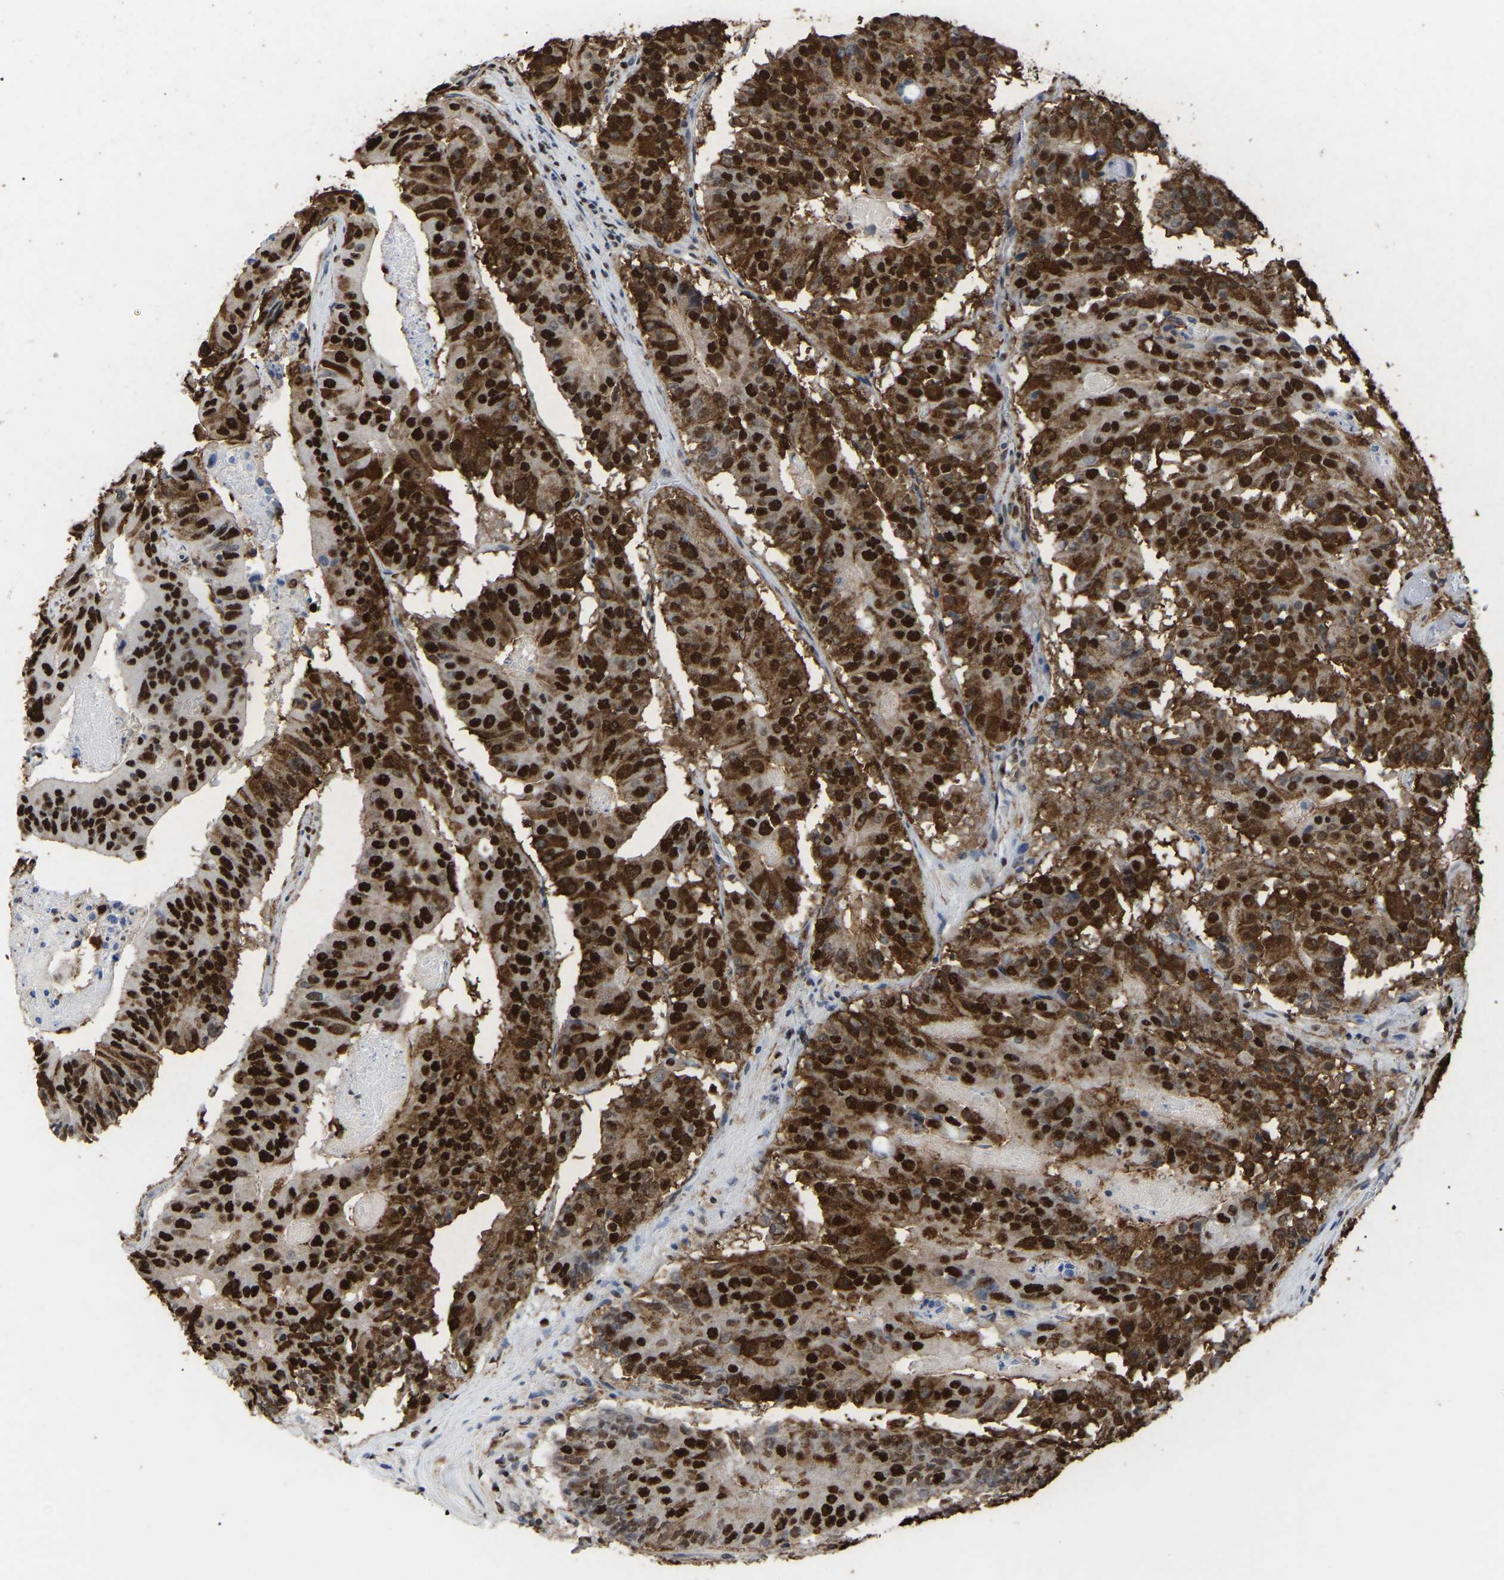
{"staining": {"intensity": "strong", "quantity": ">75%", "location": "cytoplasmic/membranous,nuclear"}, "tissue": "colorectal cancer", "cell_type": "Tumor cells", "image_type": "cancer", "snomed": [{"axis": "morphology", "description": "Adenocarcinoma, NOS"}, {"axis": "topography", "description": "Colon"}], "caption": "Colorectal cancer (adenocarcinoma) was stained to show a protein in brown. There is high levels of strong cytoplasmic/membranous and nuclear positivity in about >75% of tumor cells.", "gene": "RBL2", "patient": {"sex": "male", "age": 87}}